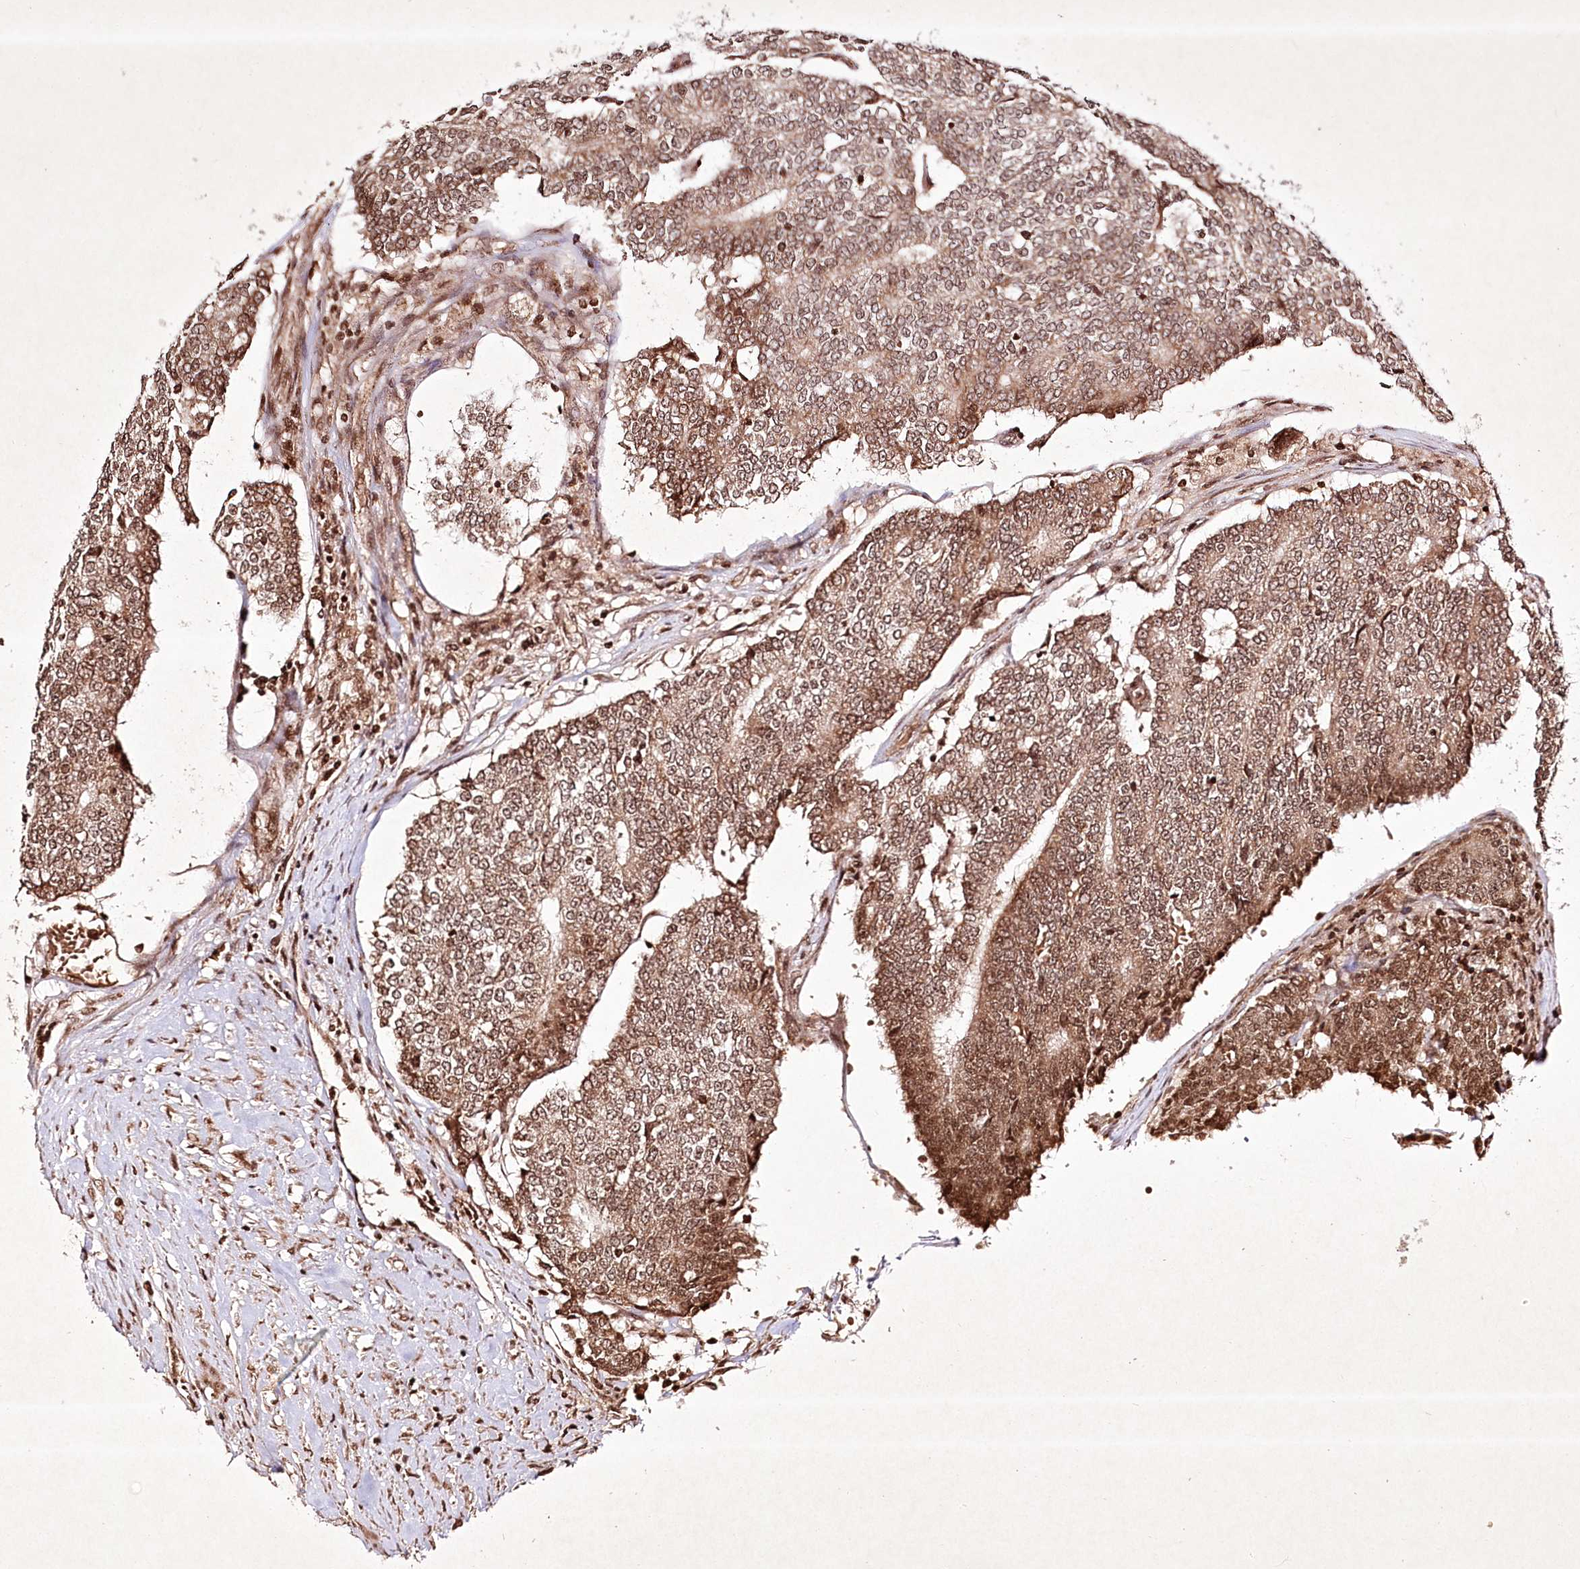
{"staining": {"intensity": "moderate", "quantity": ">75%", "location": "cytoplasmic/membranous,nuclear"}, "tissue": "prostate cancer", "cell_type": "Tumor cells", "image_type": "cancer", "snomed": [{"axis": "morphology", "description": "Normal tissue, NOS"}, {"axis": "morphology", "description": "Adenocarcinoma, High grade"}, {"axis": "topography", "description": "Prostate"}, {"axis": "topography", "description": "Seminal veicle"}], "caption": "Brown immunohistochemical staining in human adenocarcinoma (high-grade) (prostate) exhibits moderate cytoplasmic/membranous and nuclear positivity in about >75% of tumor cells. The protein of interest is stained brown, and the nuclei are stained in blue (DAB IHC with brightfield microscopy, high magnification).", "gene": "CARM1", "patient": {"sex": "male", "age": 55}}